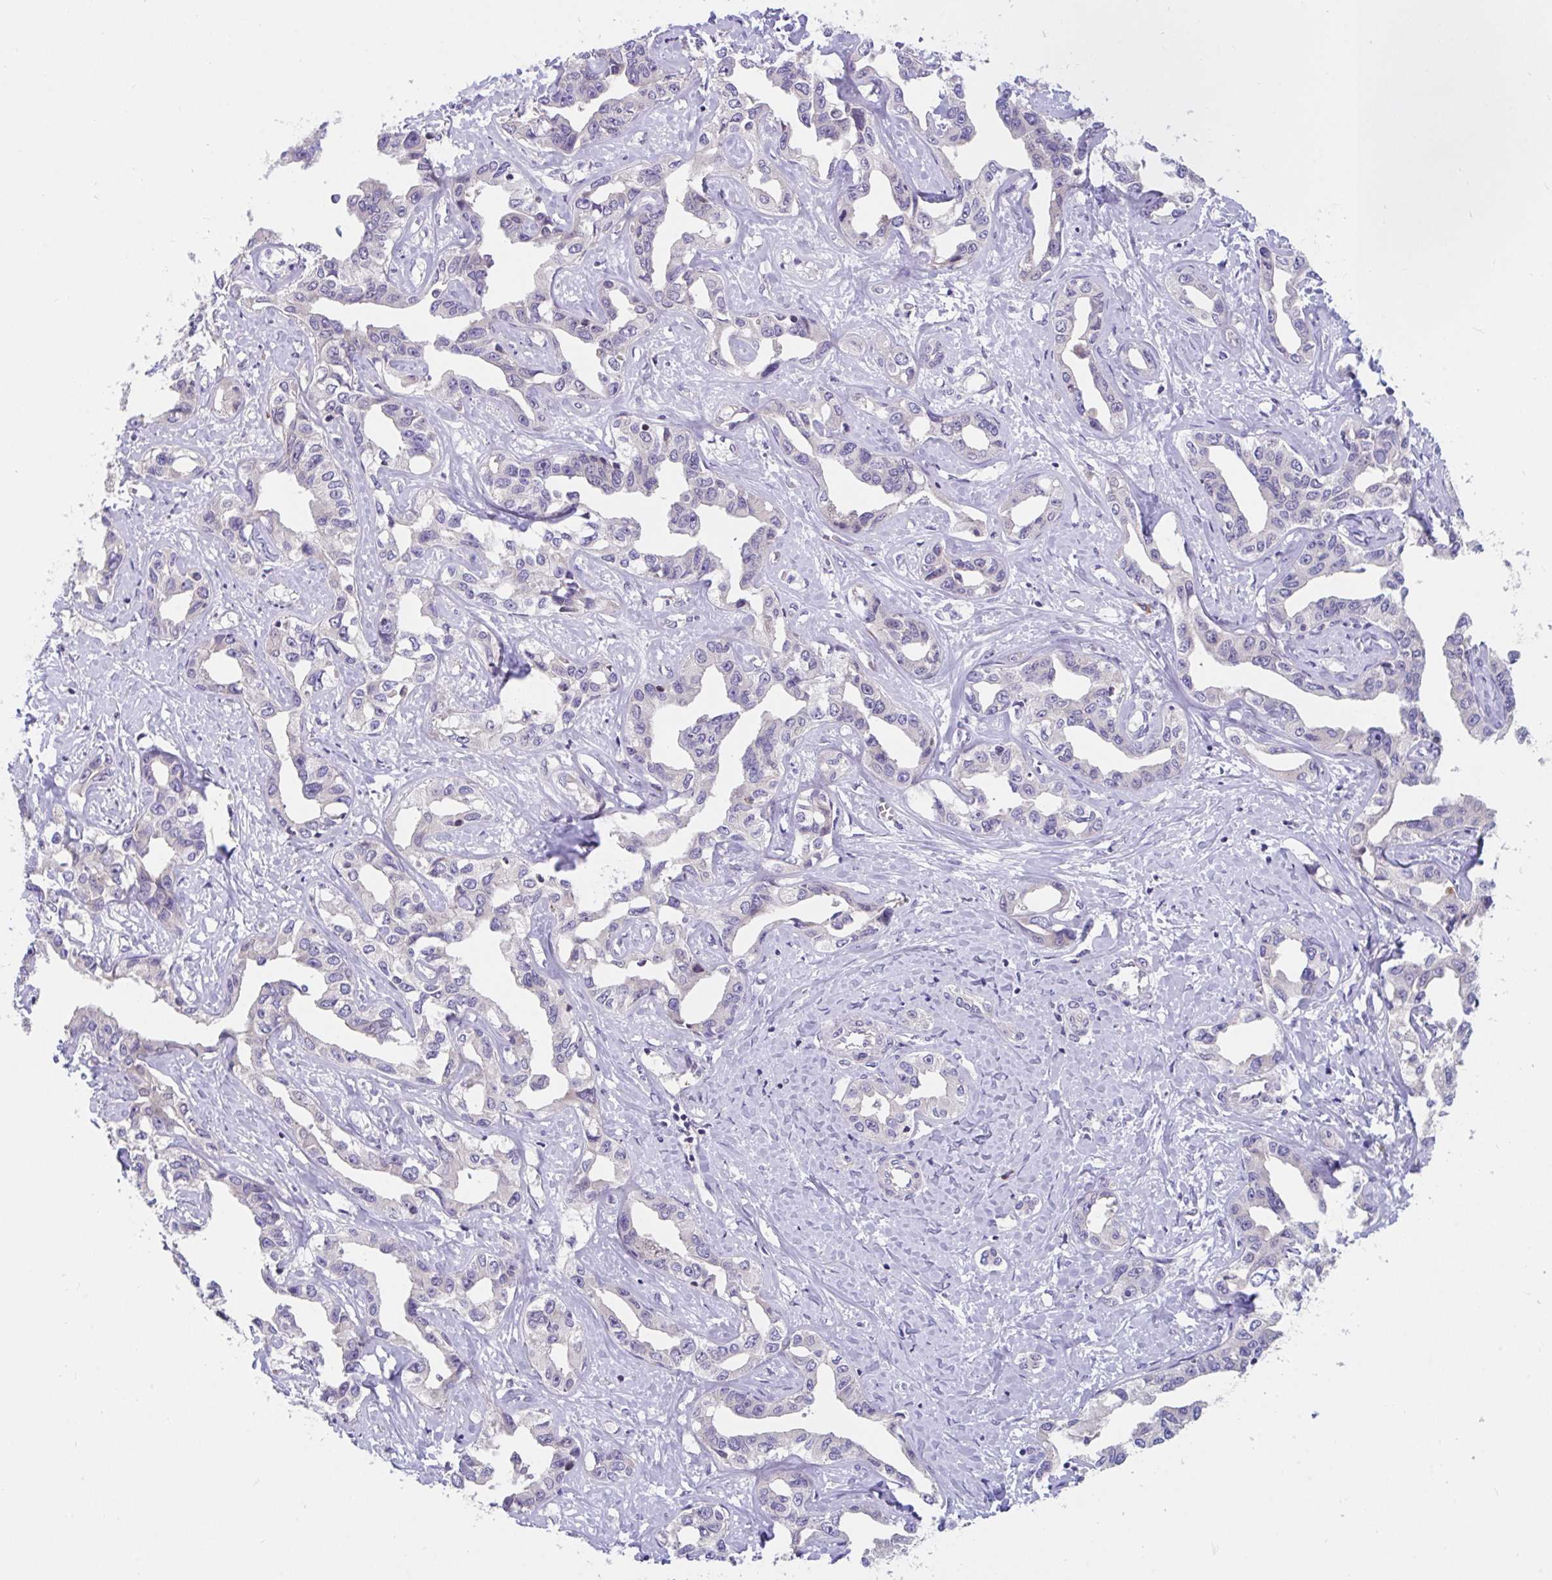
{"staining": {"intensity": "negative", "quantity": "none", "location": "none"}, "tissue": "liver cancer", "cell_type": "Tumor cells", "image_type": "cancer", "snomed": [{"axis": "morphology", "description": "Cholangiocarcinoma"}, {"axis": "topography", "description": "Liver"}], "caption": "An IHC histopathology image of liver cholangiocarcinoma is shown. There is no staining in tumor cells of liver cholangiocarcinoma.", "gene": "SUSD4", "patient": {"sex": "male", "age": 59}}